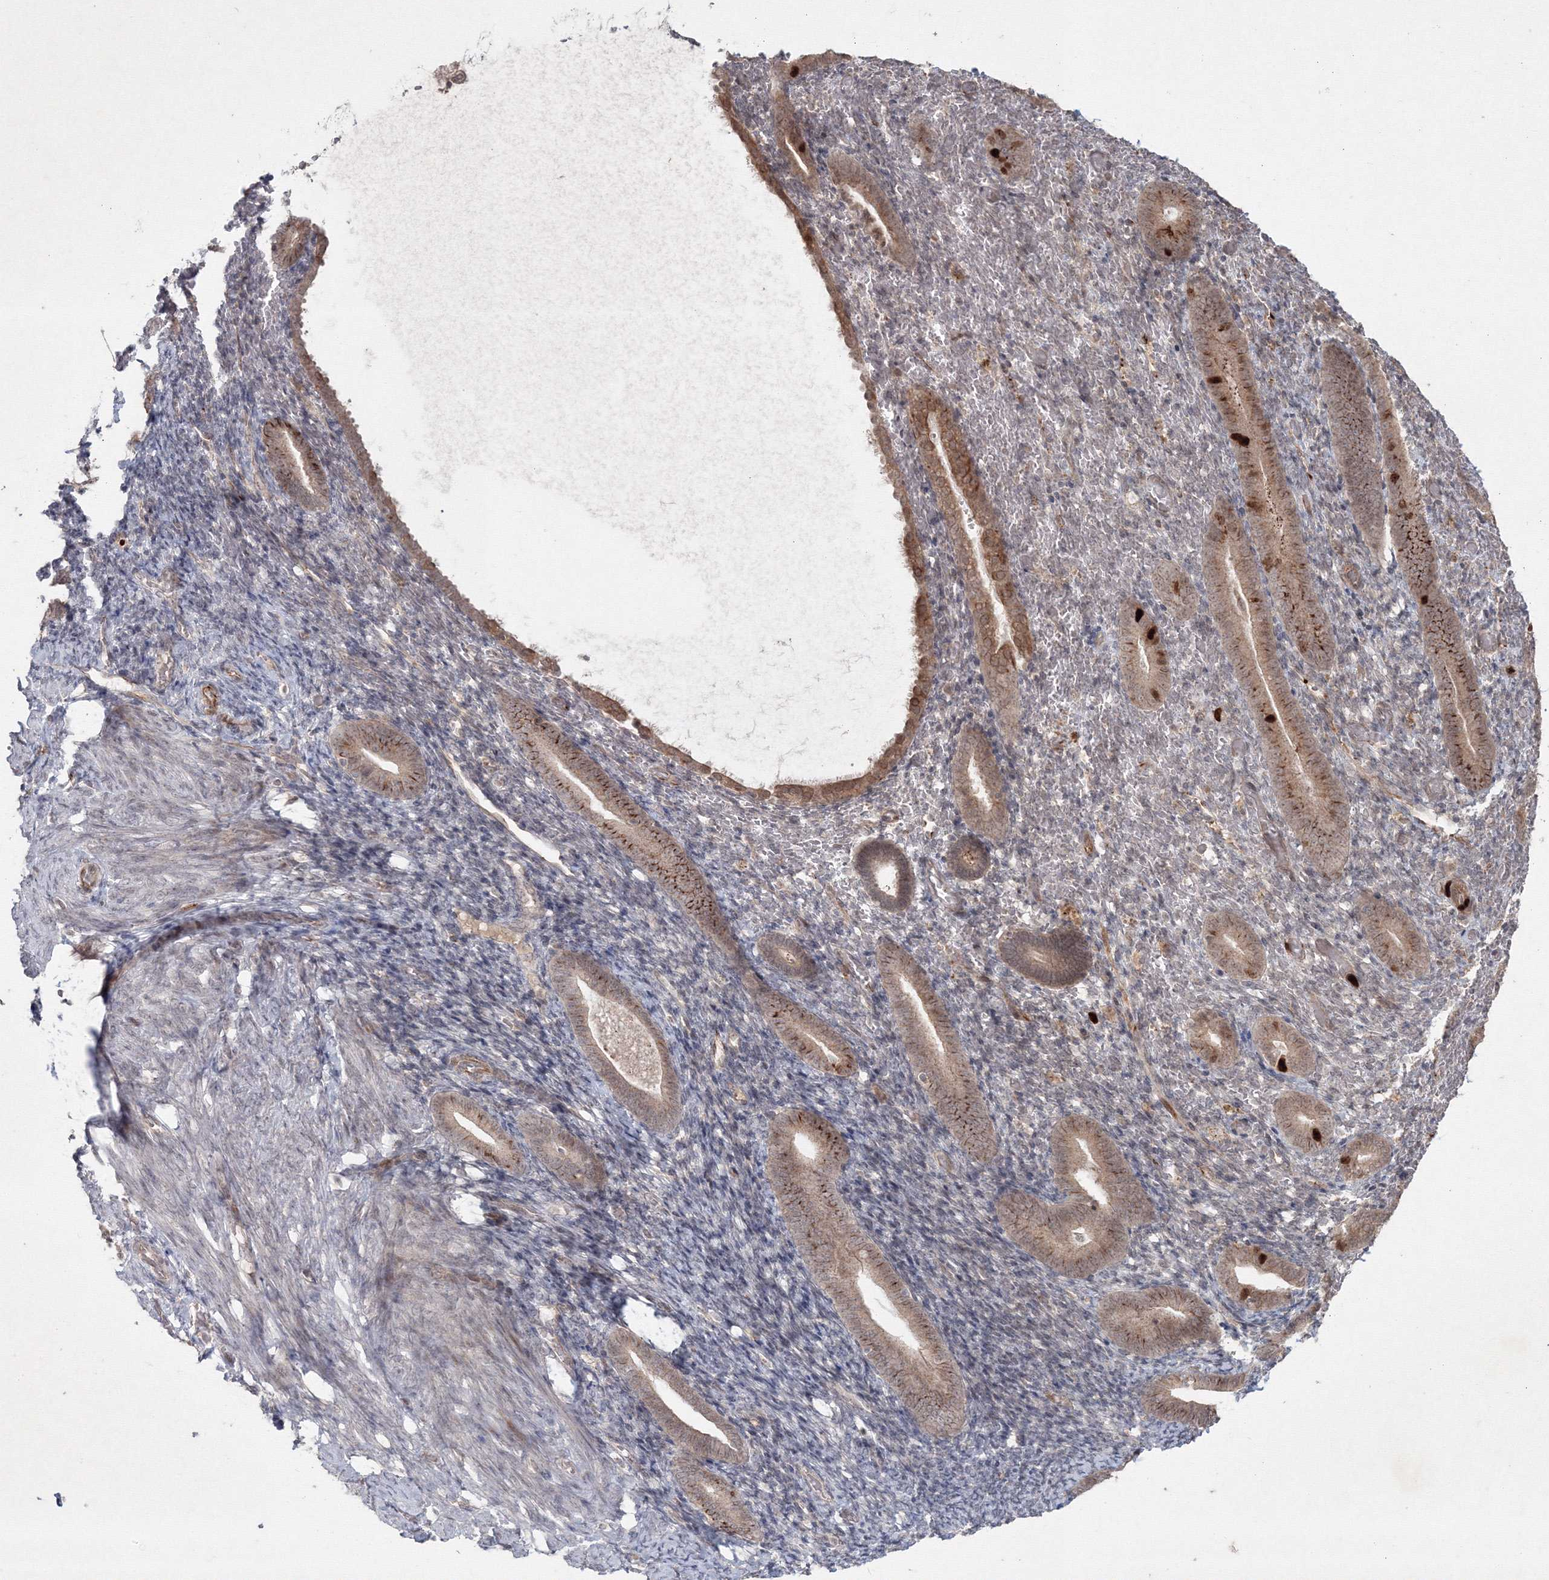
{"staining": {"intensity": "negative", "quantity": "none", "location": "none"}, "tissue": "endometrium", "cell_type": "Cells in endometrial stroma", "image_type": "normal", "snomed": [{"axis": "morphology", "description": "Normal tissue, NOS"}, {"axis": "topography", "description": "Endometrium"}], "caption": "The photomicrograph demonstrates no staining of cells in endometrial stroma in unremarkable endometrium.", "gene": "KIF20A", "patient": {"sex": "female", "age": 51}}